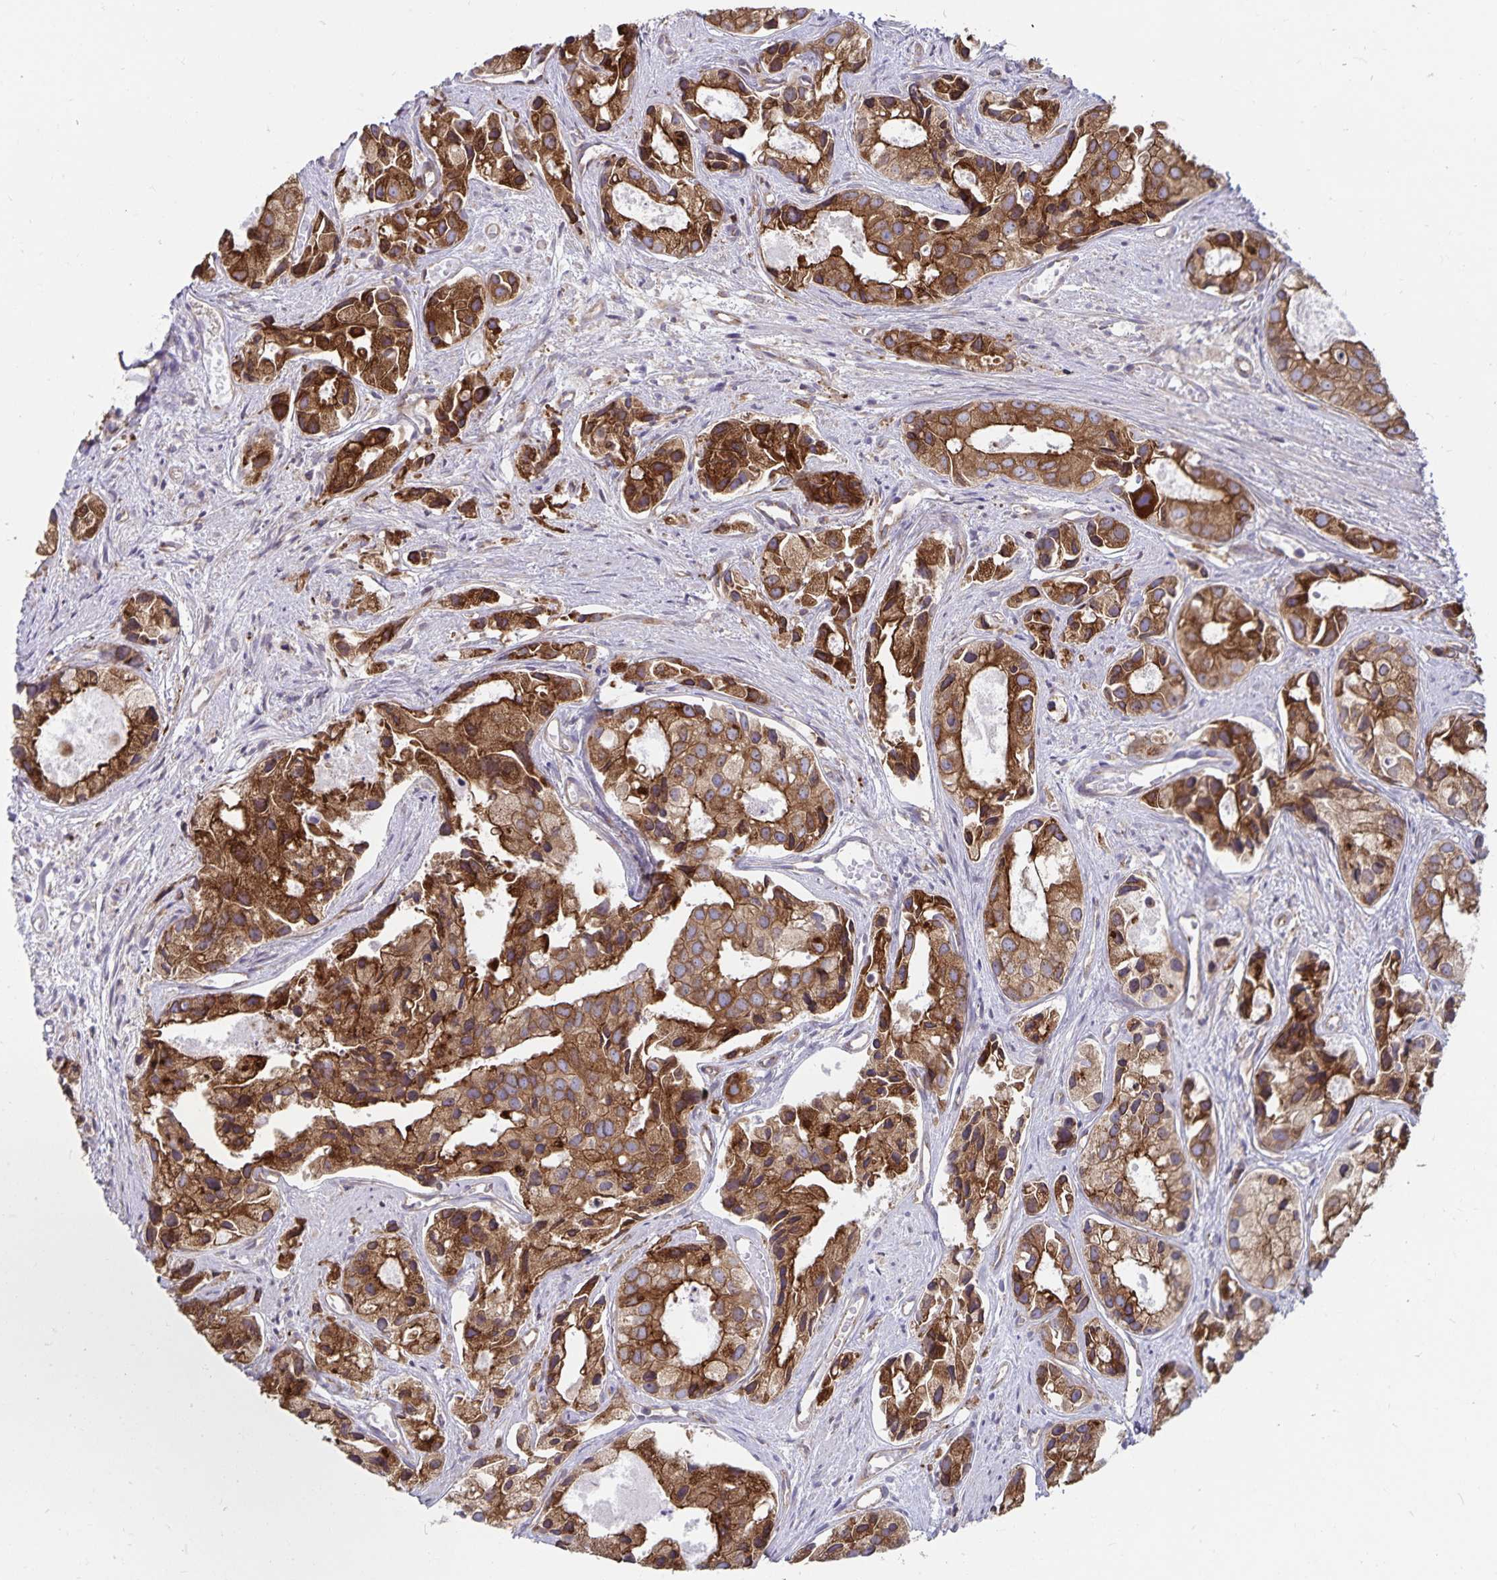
{"staining": {"intensity": "strong", "quantity": ">75%", "location": "cytoplasmic/membranous"}, "tissue": "prostate cancer", "cell_type": "Tumor cells", "image_type": "cancer", "snomed": [{"axis": "morphology", "description": "Adenocarcinoma, High grade"}, {"axis": "topography", "description": "Prostate"}], "caption": "Immunohistochemical staining of prostate cancer (high-grade adenocarcinoma) demonstrates strong cytoplasmic/membranous protein positivity in approximately >75% of tumor cells. The staining was performed using DAB (3,3'-diaminobenzidine) to visualize the protein expression in brown, while the nuclei were stained in blue with hematoxylin (Magnification: 20x).", "gene": "SEC62", "patient": {"sex": "male", "age": 84}}